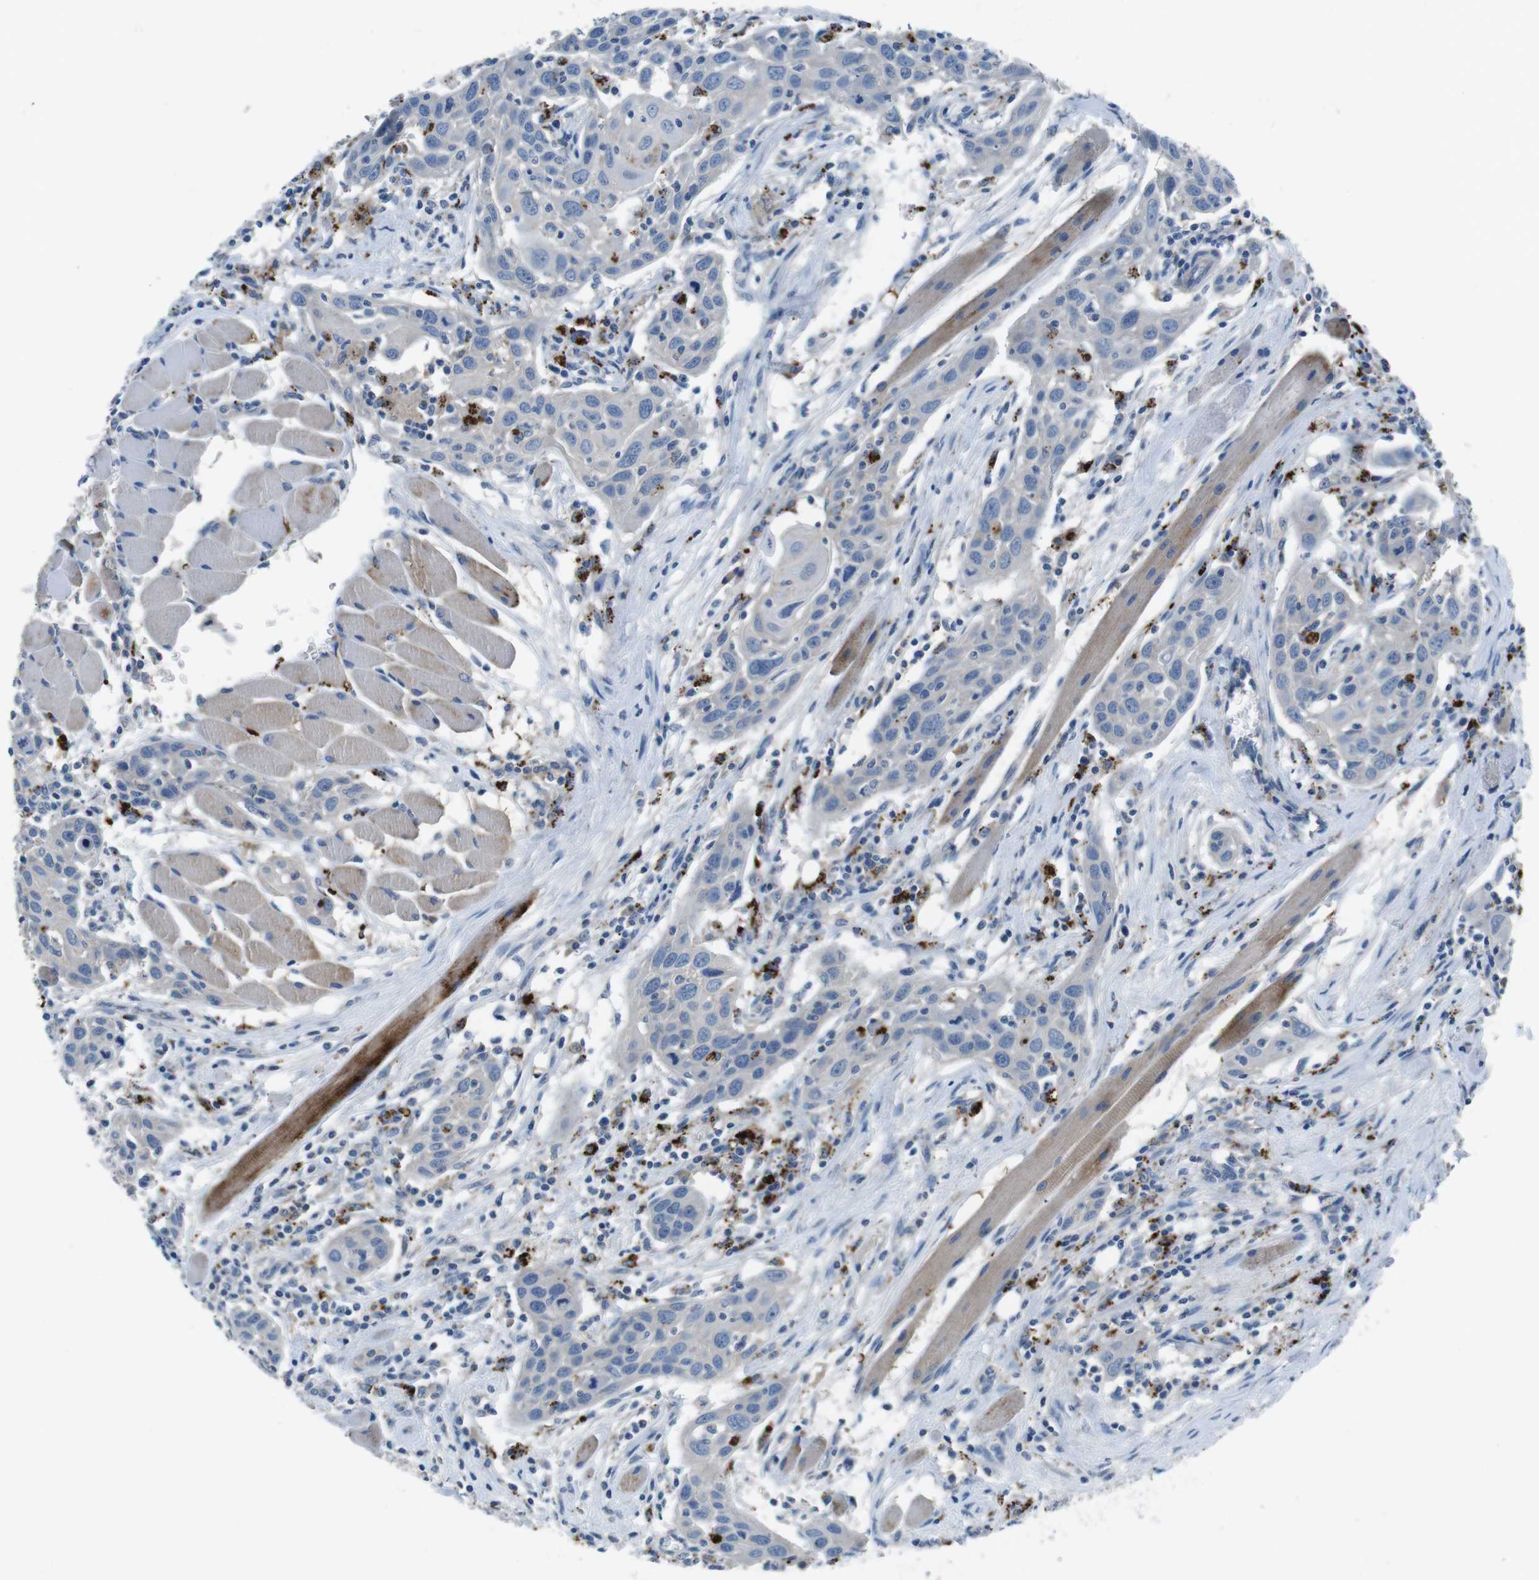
{"staining": {"intensity": "negative", "quantity": "none", "location": "none"}, "tissue": "head and neck cancer", "cell_type": "Tumor cells", "image_type": "cancer", "snomed": [{"axis": "morphology", "description": "Squamous cell carcinoma, NOS"}, {"axis": "topography", "description": "Oral tissue"}, {"axis": "topography", "description": "Head-Neck"}], "caption": "The micrograph demonstrates no significant expression in tumor cells of head and neck cancer.", "gene": "TULP3", "patient": {"sex": "female", "age": 50}}